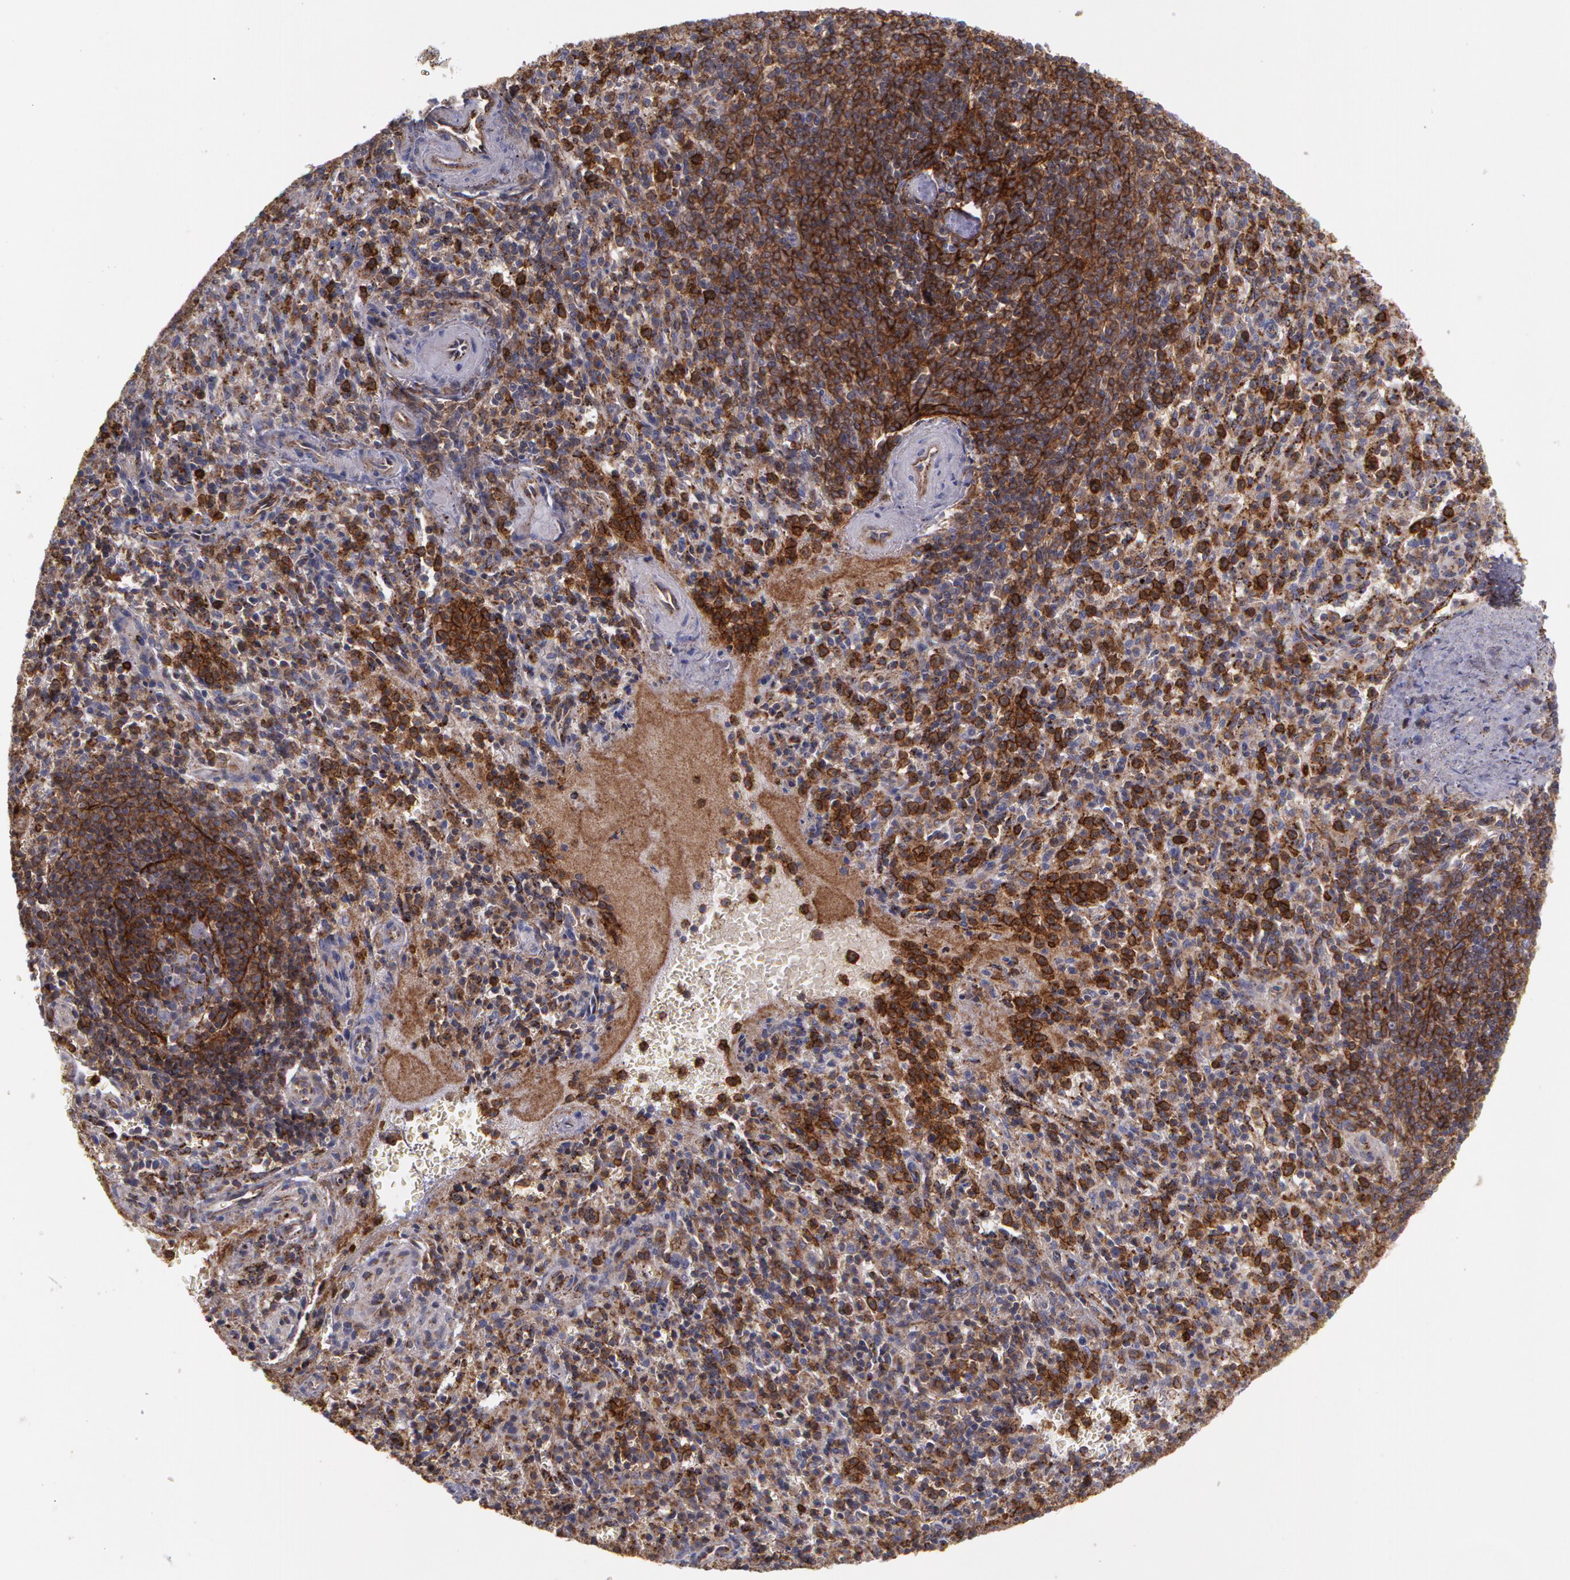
{"staining": {"intensity": "moderate", "quantity": ">75%", "location": "cytoplasmic/membranous"}, "tissue": "spleen", "cell_type": "Cells in red pulp", "image_type": "normal", "snomed": [{"axis": "morphology", "description": "Normal tissue, NOS"}, {"axis": "topography", "description": "Spleen"}], "caption": "The photomicrograph displays staining of benign spleen, revealing moderate cytoplasmic/membranous protein positivity (brown color) within cells in red pulp. The staining is performed using DAB brown chromogen to label protein expression. The nuclei are counter-stained blue using hematoxylin.", "gene": "FLOT2", "patient": {"sex": "male", "age": 72}}